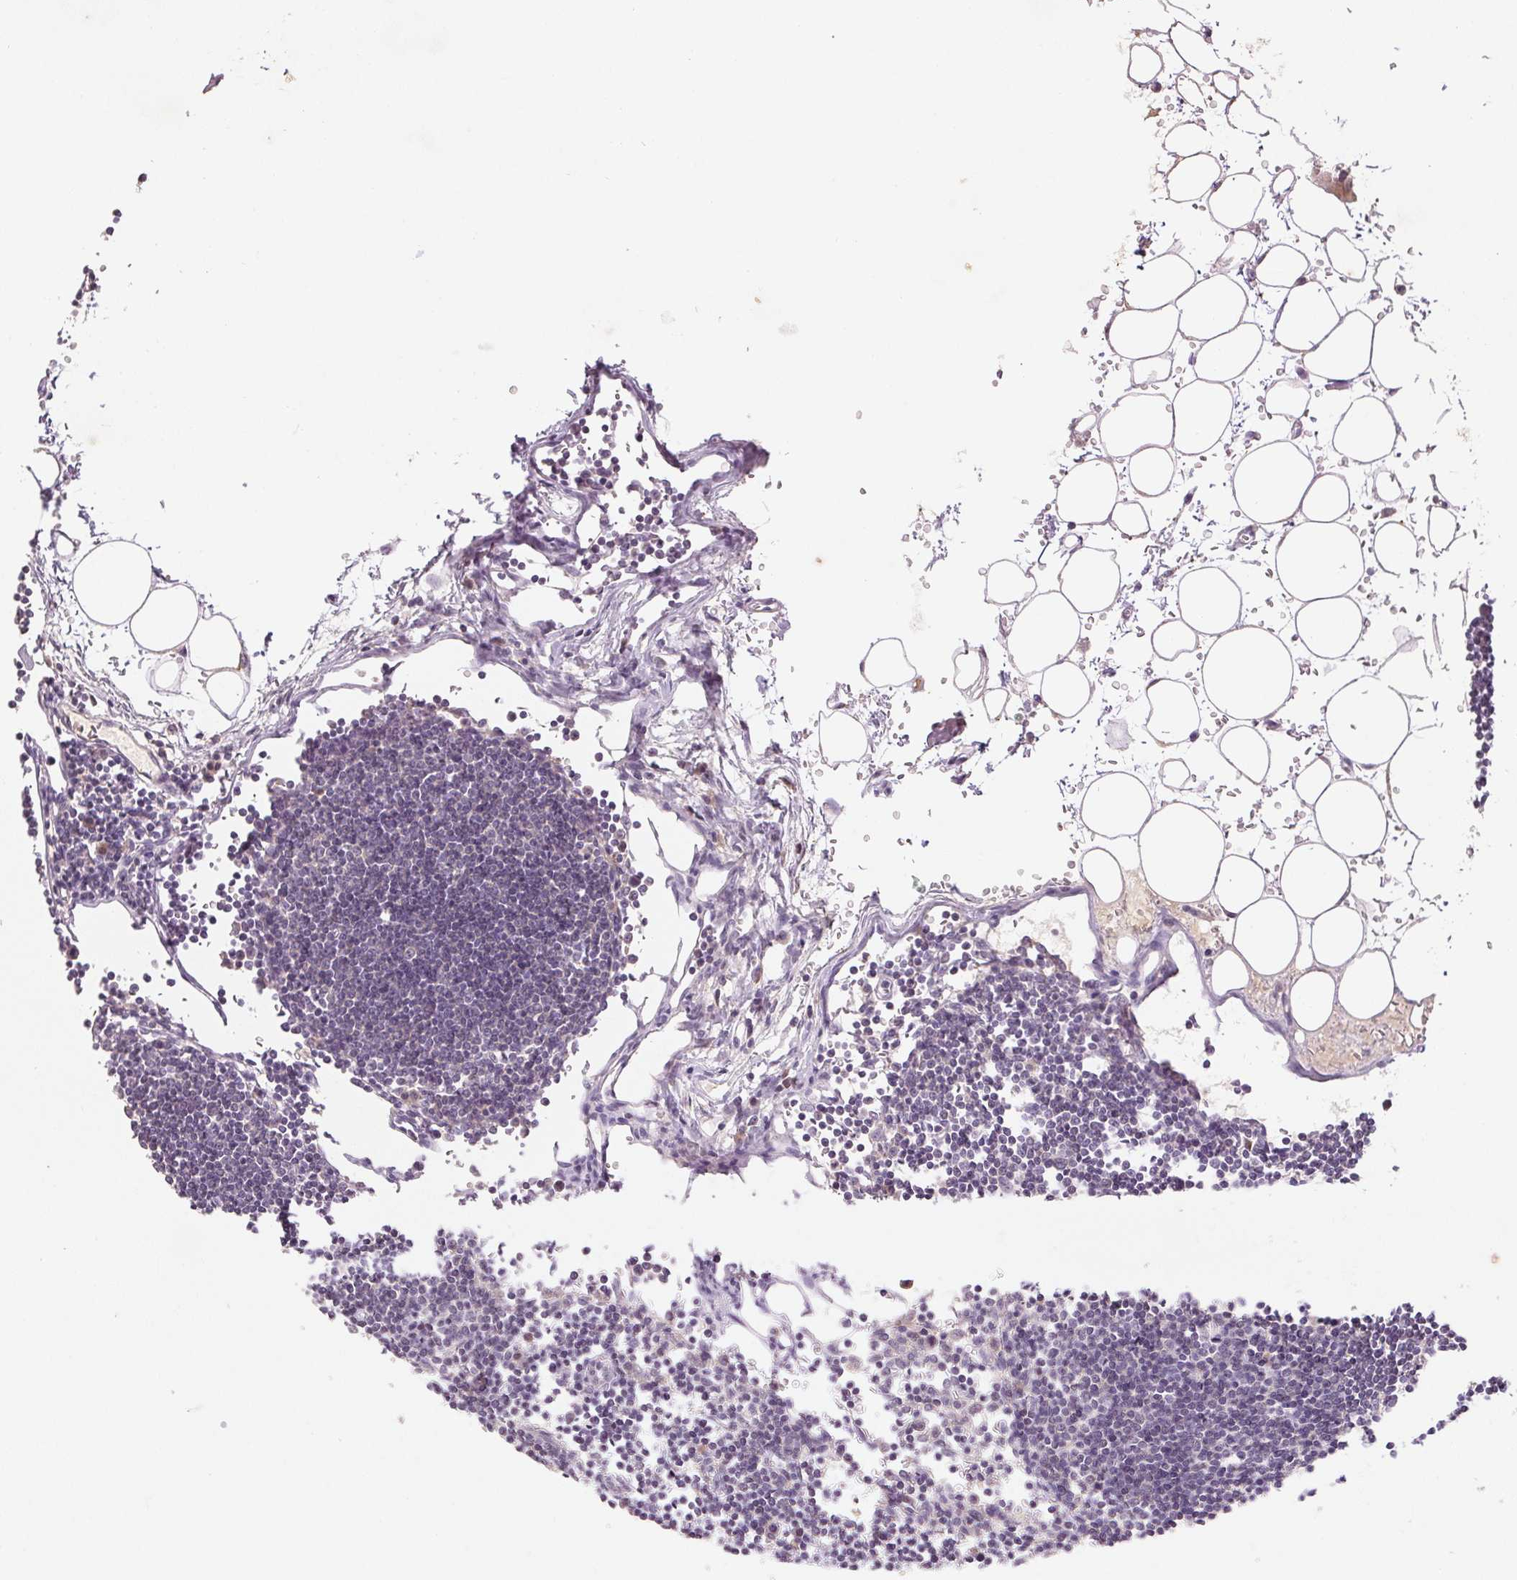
{"staining": {"intensity": "negative", "quantity": "none", "location": "none"}, "tissue": "lymph node", "cell_type": "Germinal center cells", "image_type": "normal", "snomed": [{"axis": "morphology", "description": "Normal tissue, NOS"}, {"axis": "topography", "description": "Lymph node"}], "caption": "DAB (3,3'-diaminobenzidine) immunohistochemical staining of benign human lymph node shows no significant staining in germinal center cells.", "gene": "YIF1B", "patient": {"sex": "female", "age": 65}}